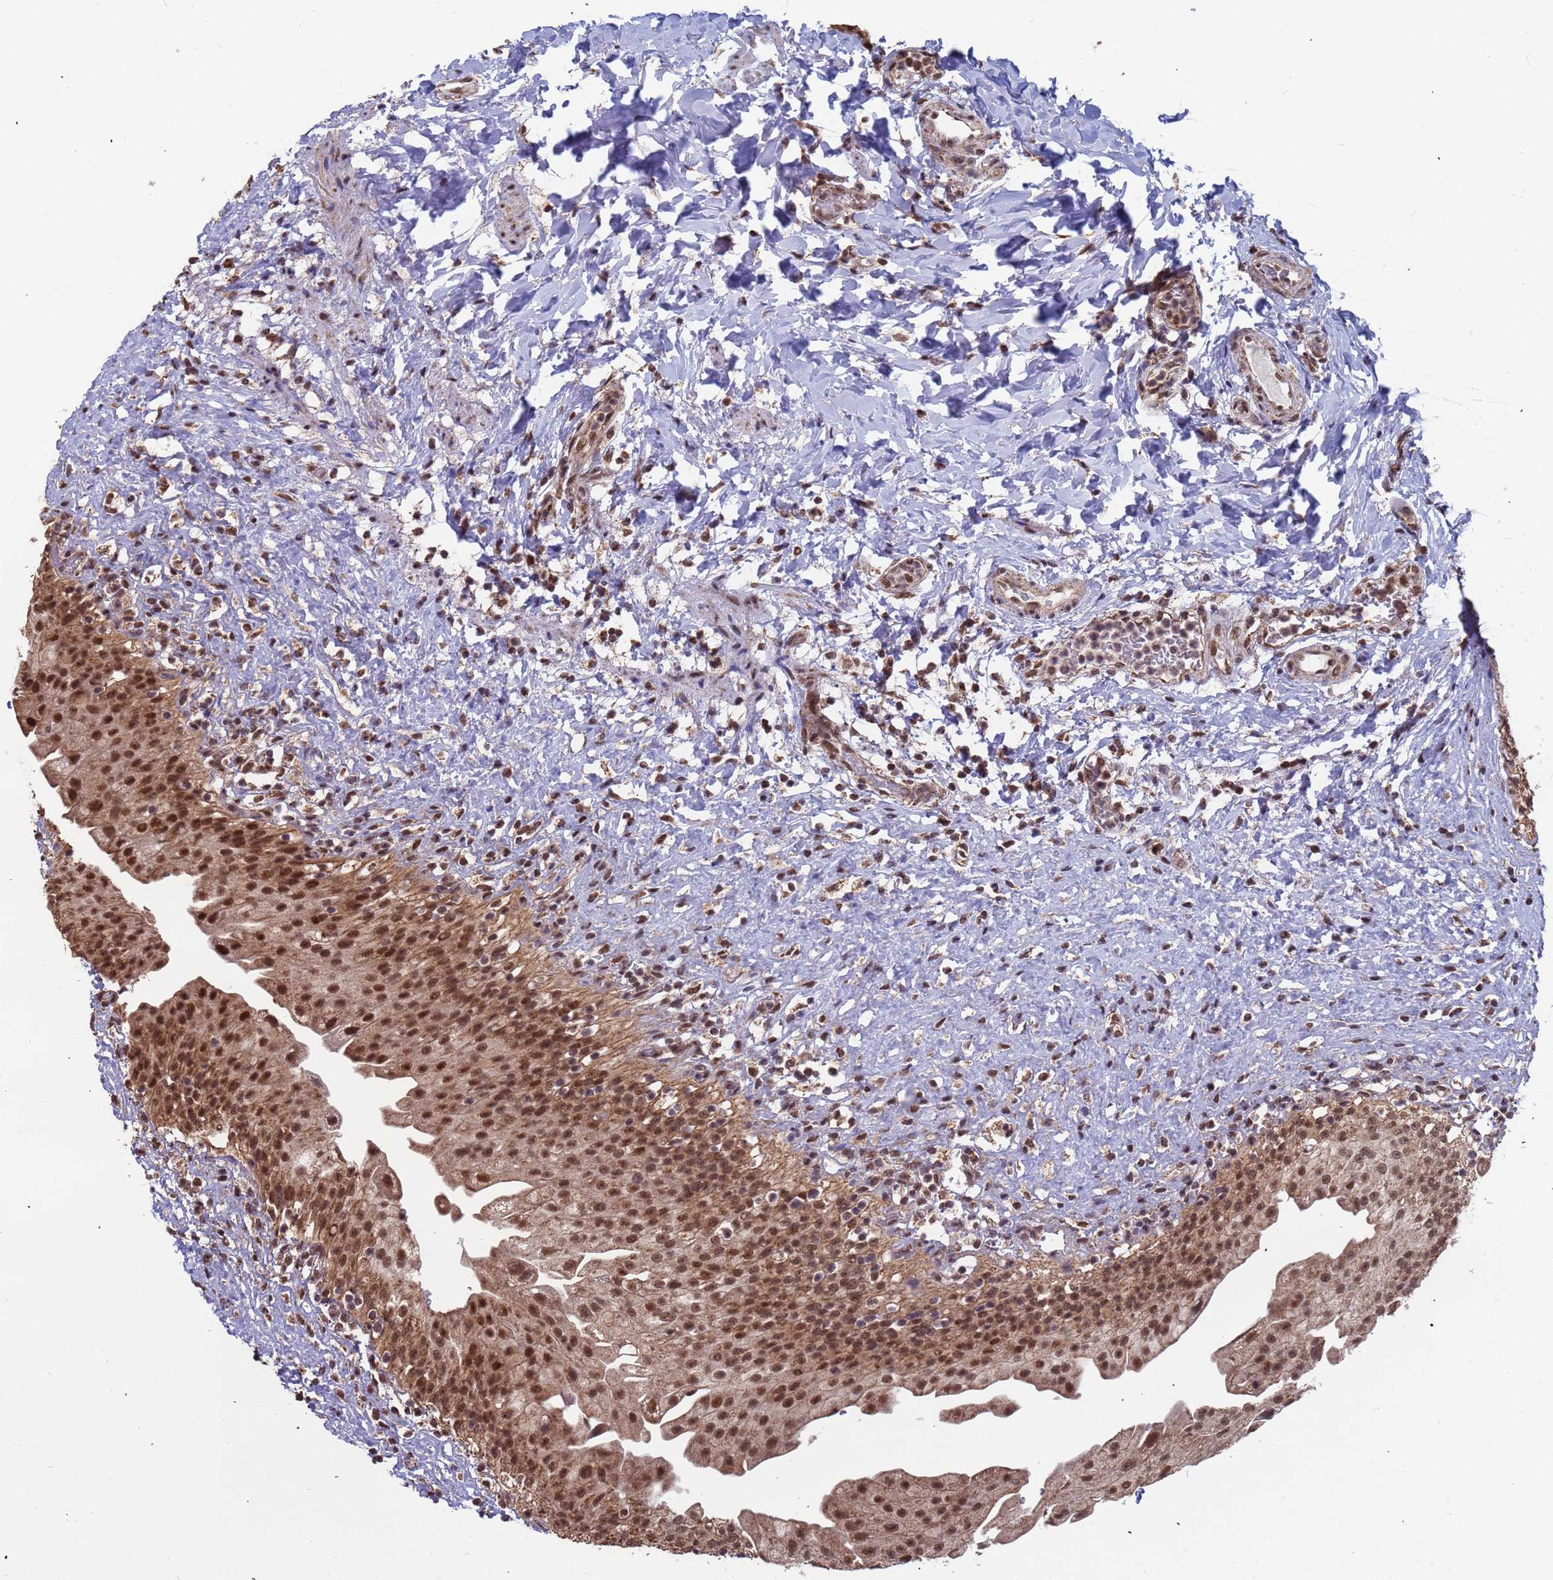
{"staining": {"intensity": "strong", "quantity": ">75%", "location": "cytoplasmic/membranous,nuclear"}, "tissue": "urinary bladder", "cell_type": "Urothelial cells", "image_type": "normal", "snomed": [{"axis": "morphology", "description": "Normal tissue, NOS"}, {"axis": "topography", "description": "Urinary bladder"}], "caption": "The micrograph exhibits immunohistochemical staining of unremarkable urinary bladder. There is strong cytoplasmic/membranous,nuclear staining is identified in about >75% of urothelial cells. (DAB IHC with brightfield microscopy, high magnification).", "gene": "DENND2B", "patient": {"sex": "female", "age": 27}}